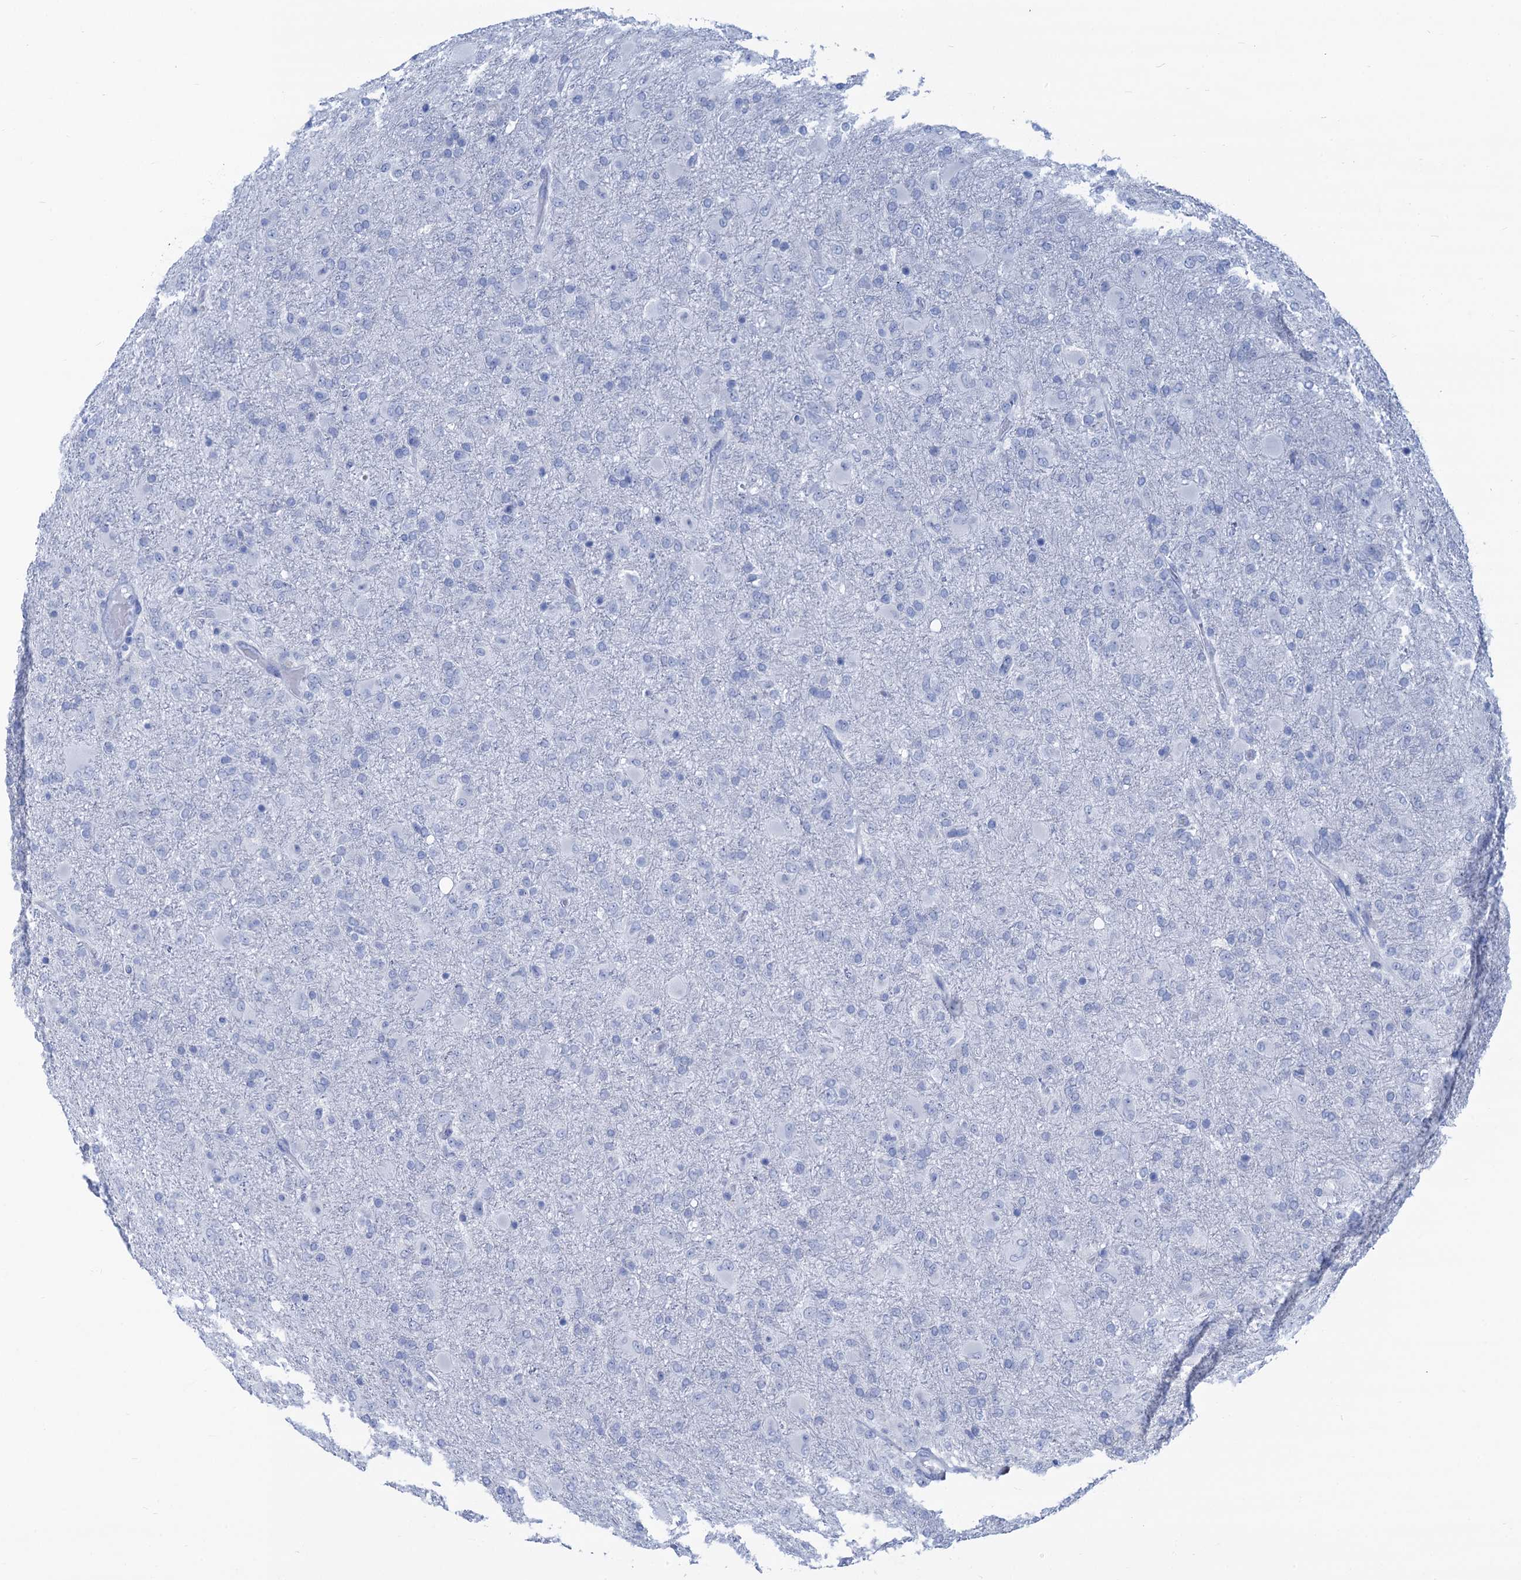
{"staining": {"intensity": "negative", "quantity": "none", "location": "none"}, "tissue": "glioma", "cell_type": "Tumor cells", "image_type": "cancer", "snomed": [{"axis": "morphology", "description": "Glioma, malignant, Low grade"}, {"axis": "topography", "description": "Brain"}], "caption": "High power microscopy micrograph of an immunohistochemistry photomicrograph of malignant glioma (low-grade), revealing no significant expression in tumor cells.", "gene": "CABYR", "patient": {"sex": "male", "age": 65}}